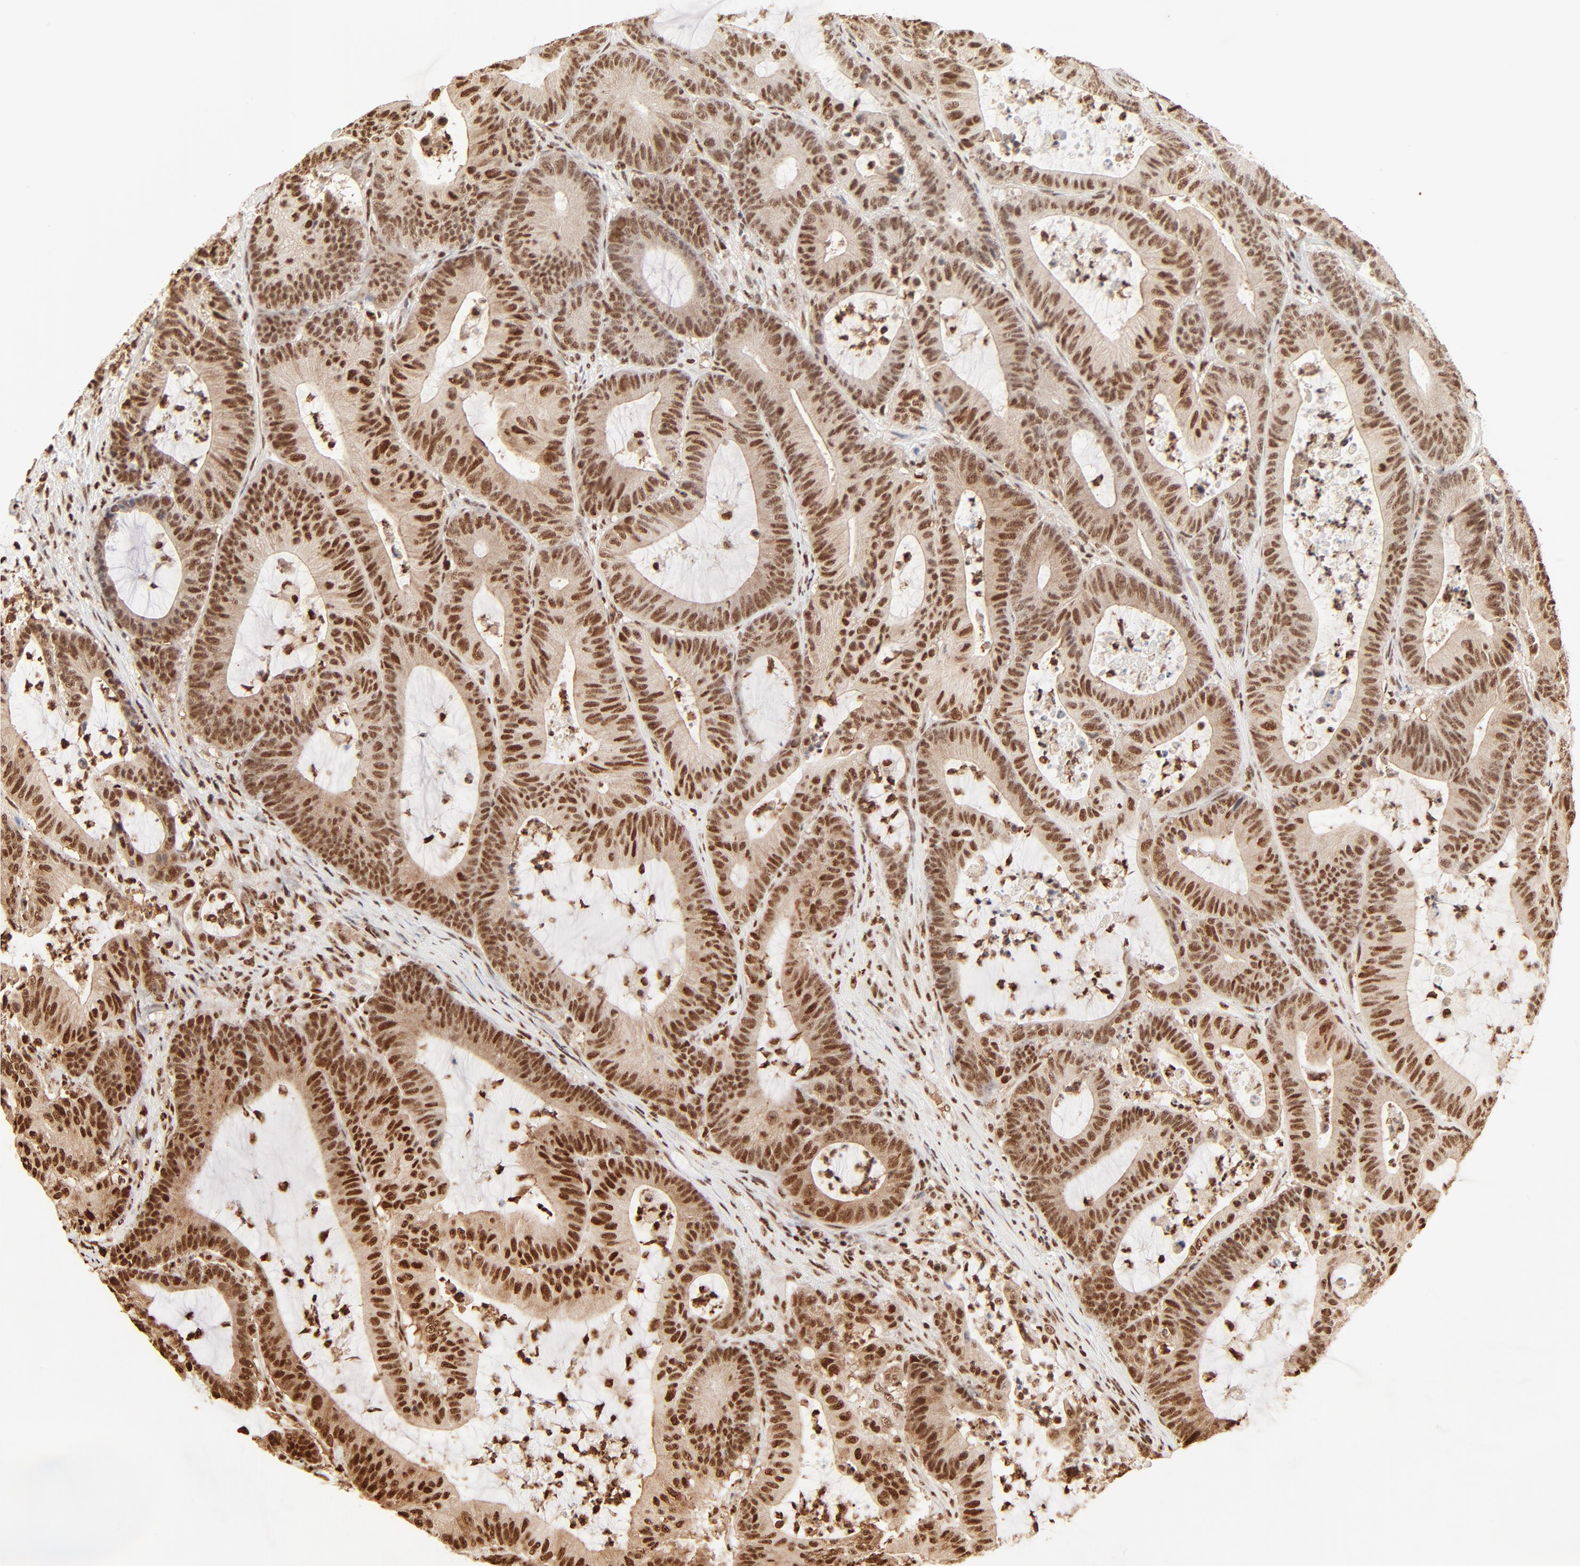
{"staining": {"intensity": "strong", "quantity": ">75%", "location": "nuclear"}, "tissue": "colorectal cancer", "cell_type": "Tumor cells", "image_type": "cancer", "snomed": [{"axis": "morphology", "description": "Adenocarcinoma, NOS"}, {"axis": "topography", "description": "Colon"}], "caption": "This micrograph reveals immunohistochemistry staining of human colorectal adenocarcinoma, with high strong nuclear positivity in about >75% of tumor cells.", "gene": "FAM50A", "patient": {"sex": "female", "age": 84}}